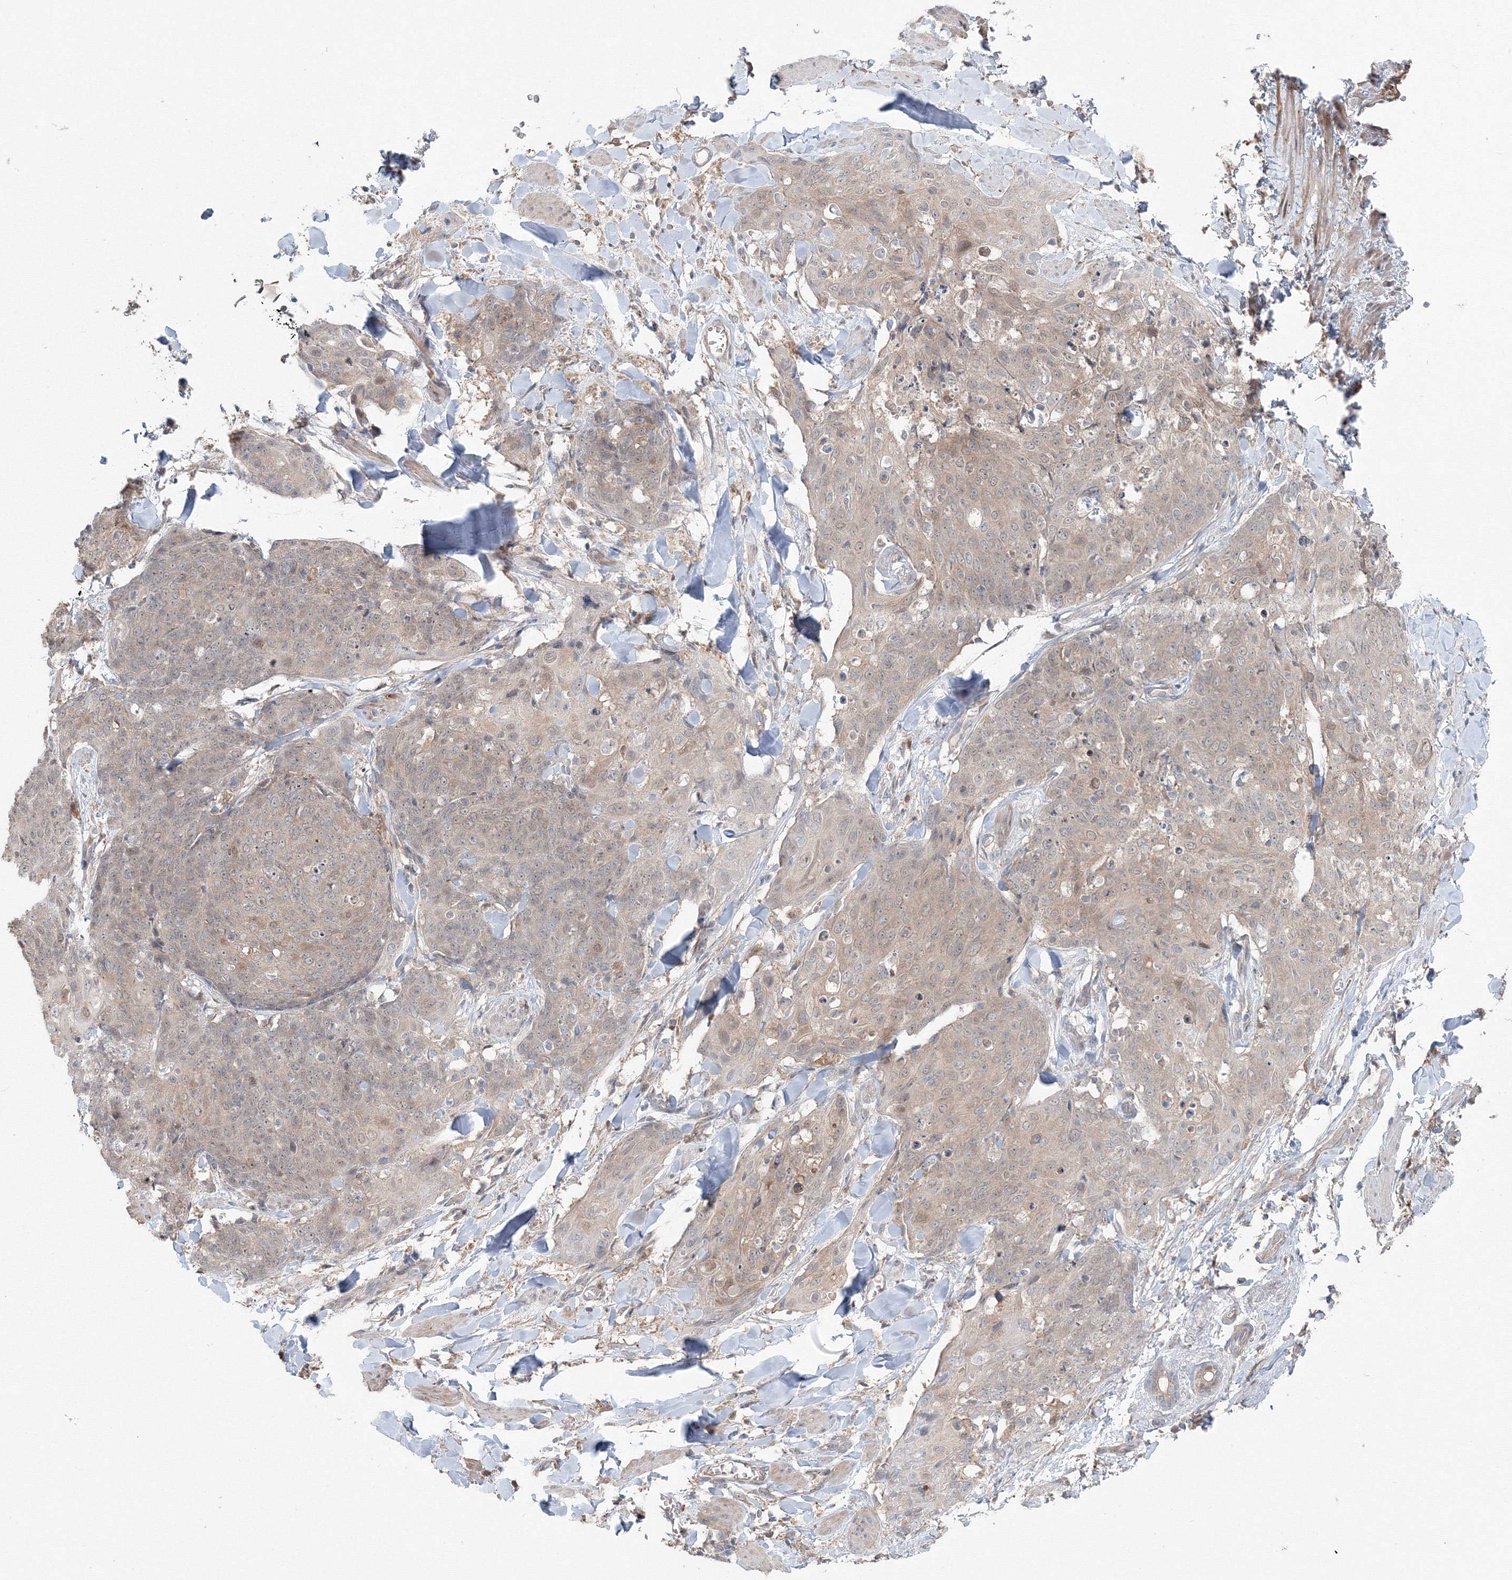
{"staining": {"intensity": "weak", "quantity": "25%-75%", "location": "cytoplasmic/membranous"}, "tissue": "skin cancer", "cell_type": "Tumor cells", "image_type": "cancer", "snomed": [{"axis": "morphology", "description": "Squamous cell carcinoma, NOS"}, {"axis": "topography", "description": "Skin"}, {"axis": "topography", "description": "Vulva"}], "caption": "DAB immunohistochemical staining of skin cancer exhibits weak cytoplasmic/membranous protein expression in about 25%-75% of tumor cells. (DAB IHC, brown staining for protein, blue staining for nuclei).", "gene": "MKRN2", "patient": {"sex": "female", "age": 85}}